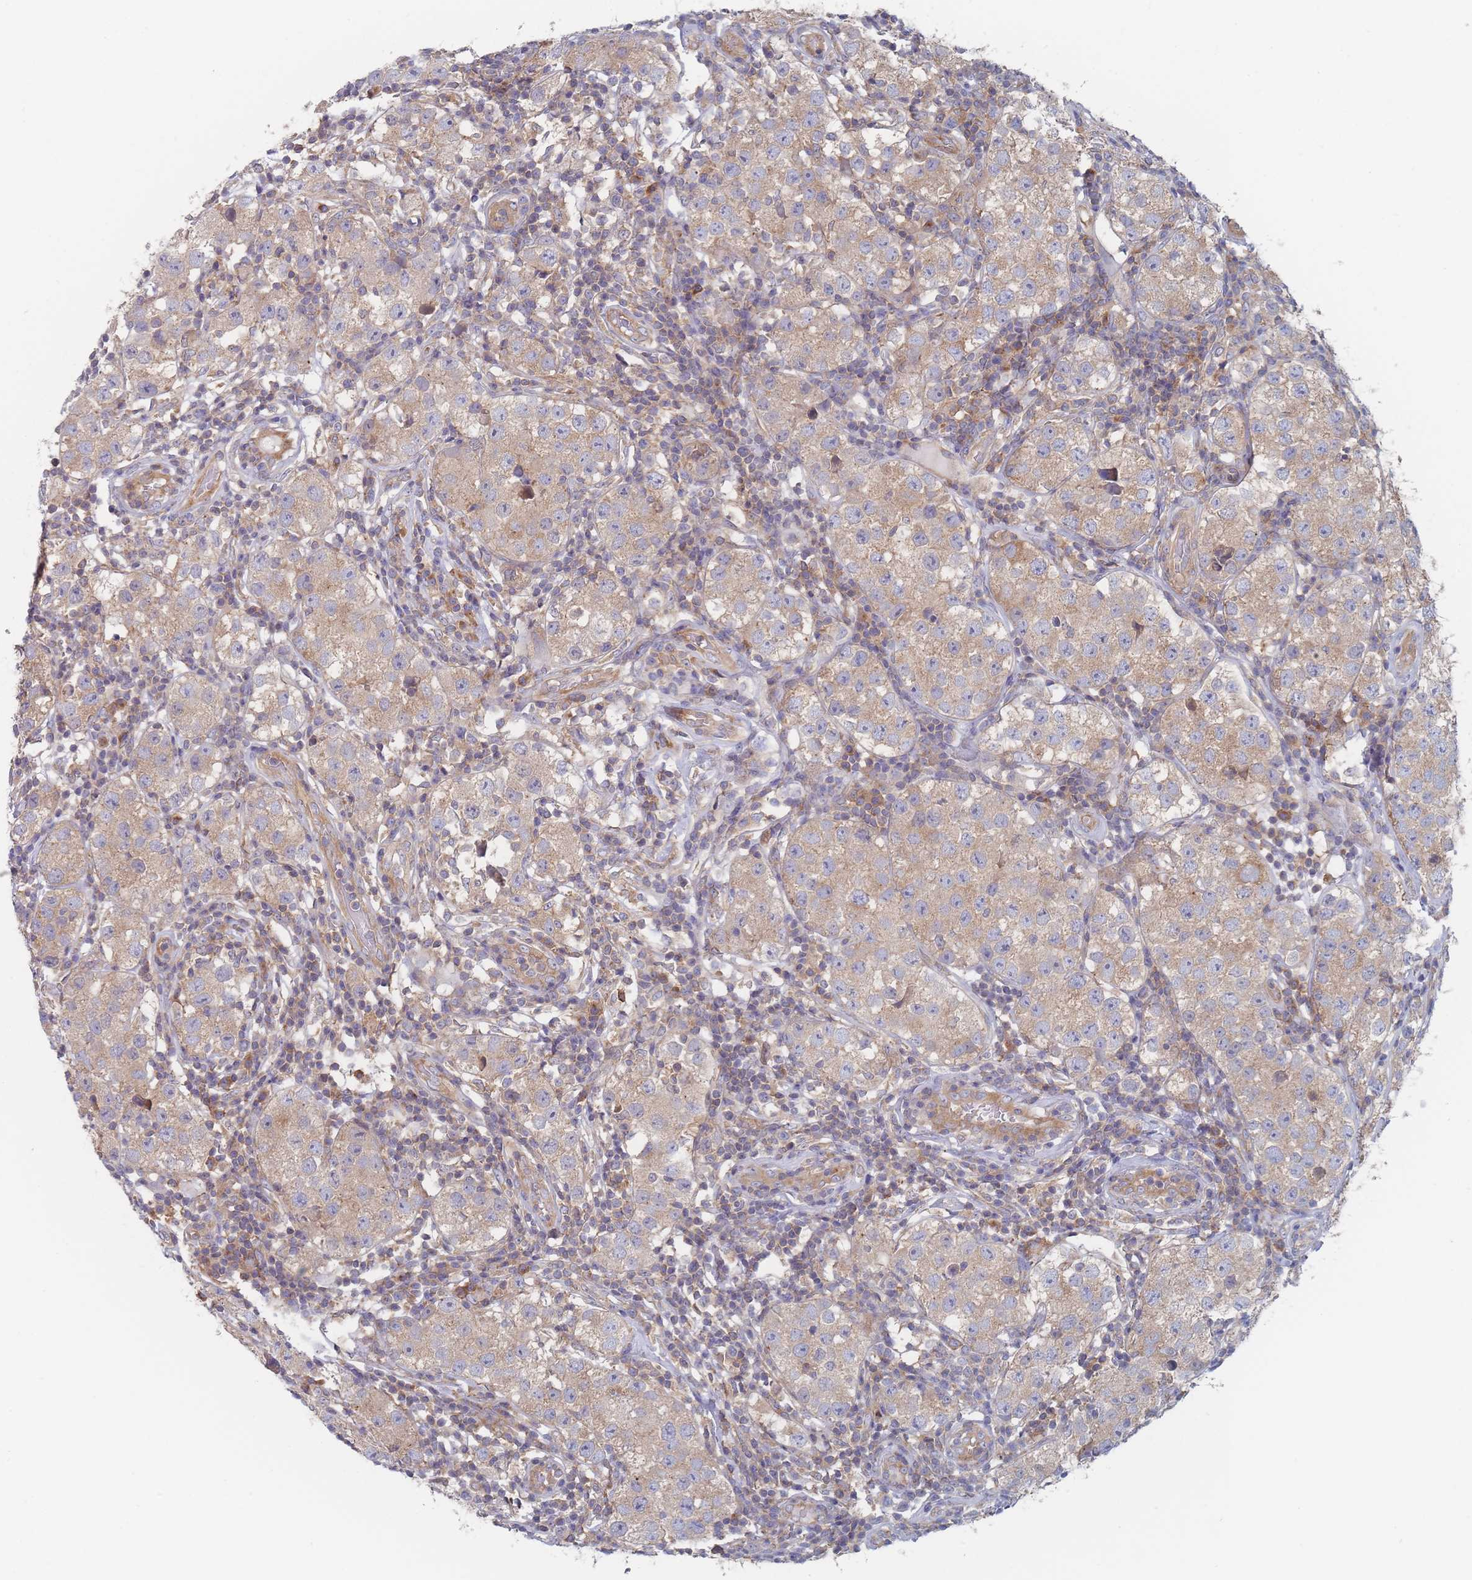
{"staining": {"intensity": "weak", "quantity": "25%-75%", "location": "cytoplasmic/membranous"}, "tissue": "testis cancer", "cell_type": "Tumor cells", "image_type": "cancer", "snomed": [{"axis": "morphology", "description": "Seminoma, NOS"}, {"axis": "topography", "description": "Testis"}], "caption": "Immunohistochemical staining of seminoma (testis) shows low levels of weak cytoplasmic/membranous staining in approximately 25%-75% of tumor cells. Nuclei are stained in blue.", "gene": "EFCC1", "patient": {"sex": "male", "age": 34}}